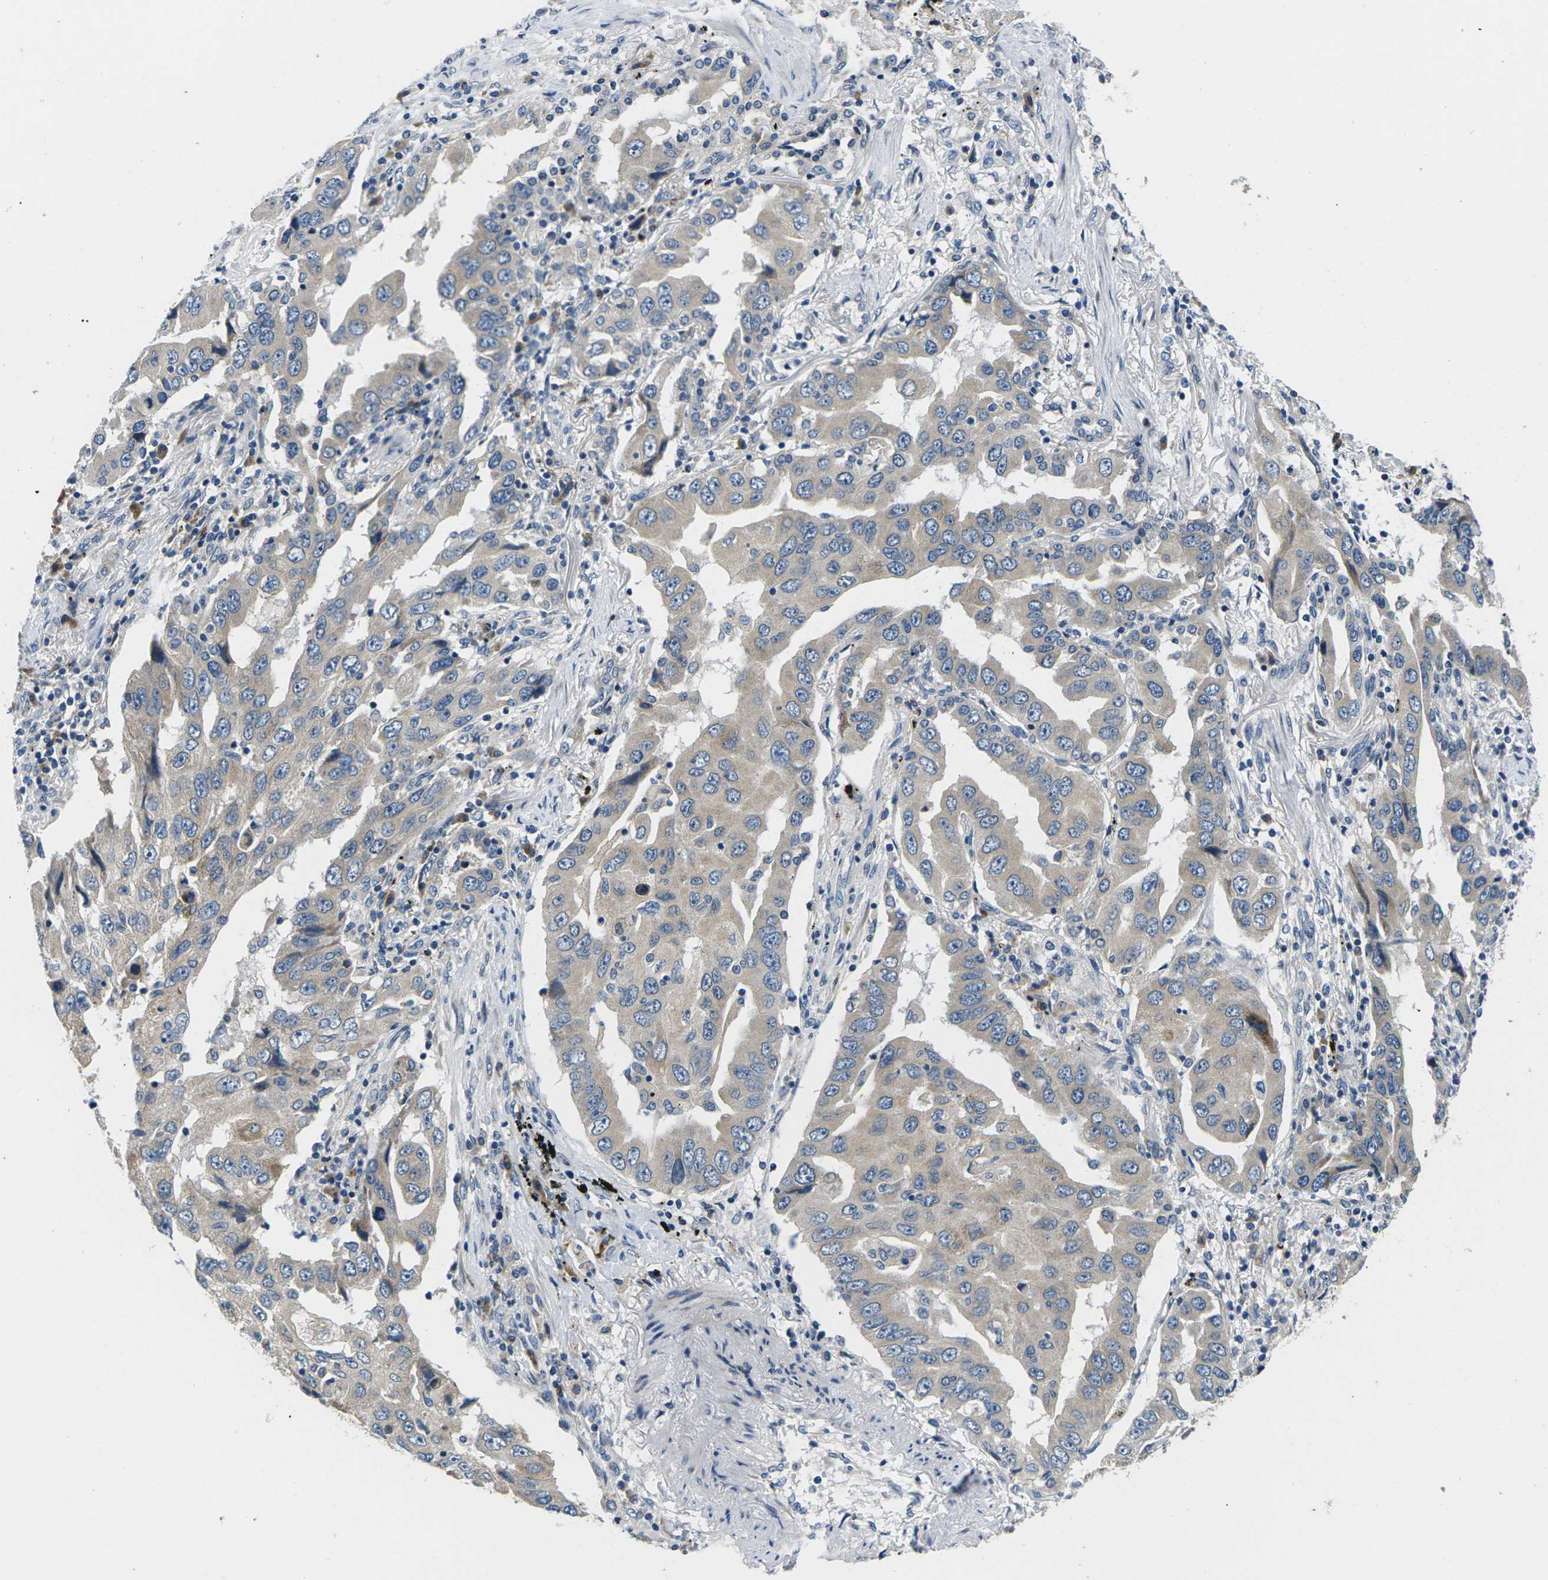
{"staining": {"intensity": "negative", "quantity": "none", "location": "none"}, "tissue": "lung cancer", "cell_type": "Tumor cells", "image_type": "cancer", "snomed": [{"axis": "morphology", "description": "Adenocarcinoma, NOS"}, {"axis": "topography", "description": "Lung"}], "caption": "Immunohistochemistry micrograph of neoplastic tissue: human lung cancer stained with DAB (3,3'-diaminobenzidine) displays no significant protein positivity in tumor cells.", "gene": "ERGIC3", "patient": {"sex": "female", "age": 65}}